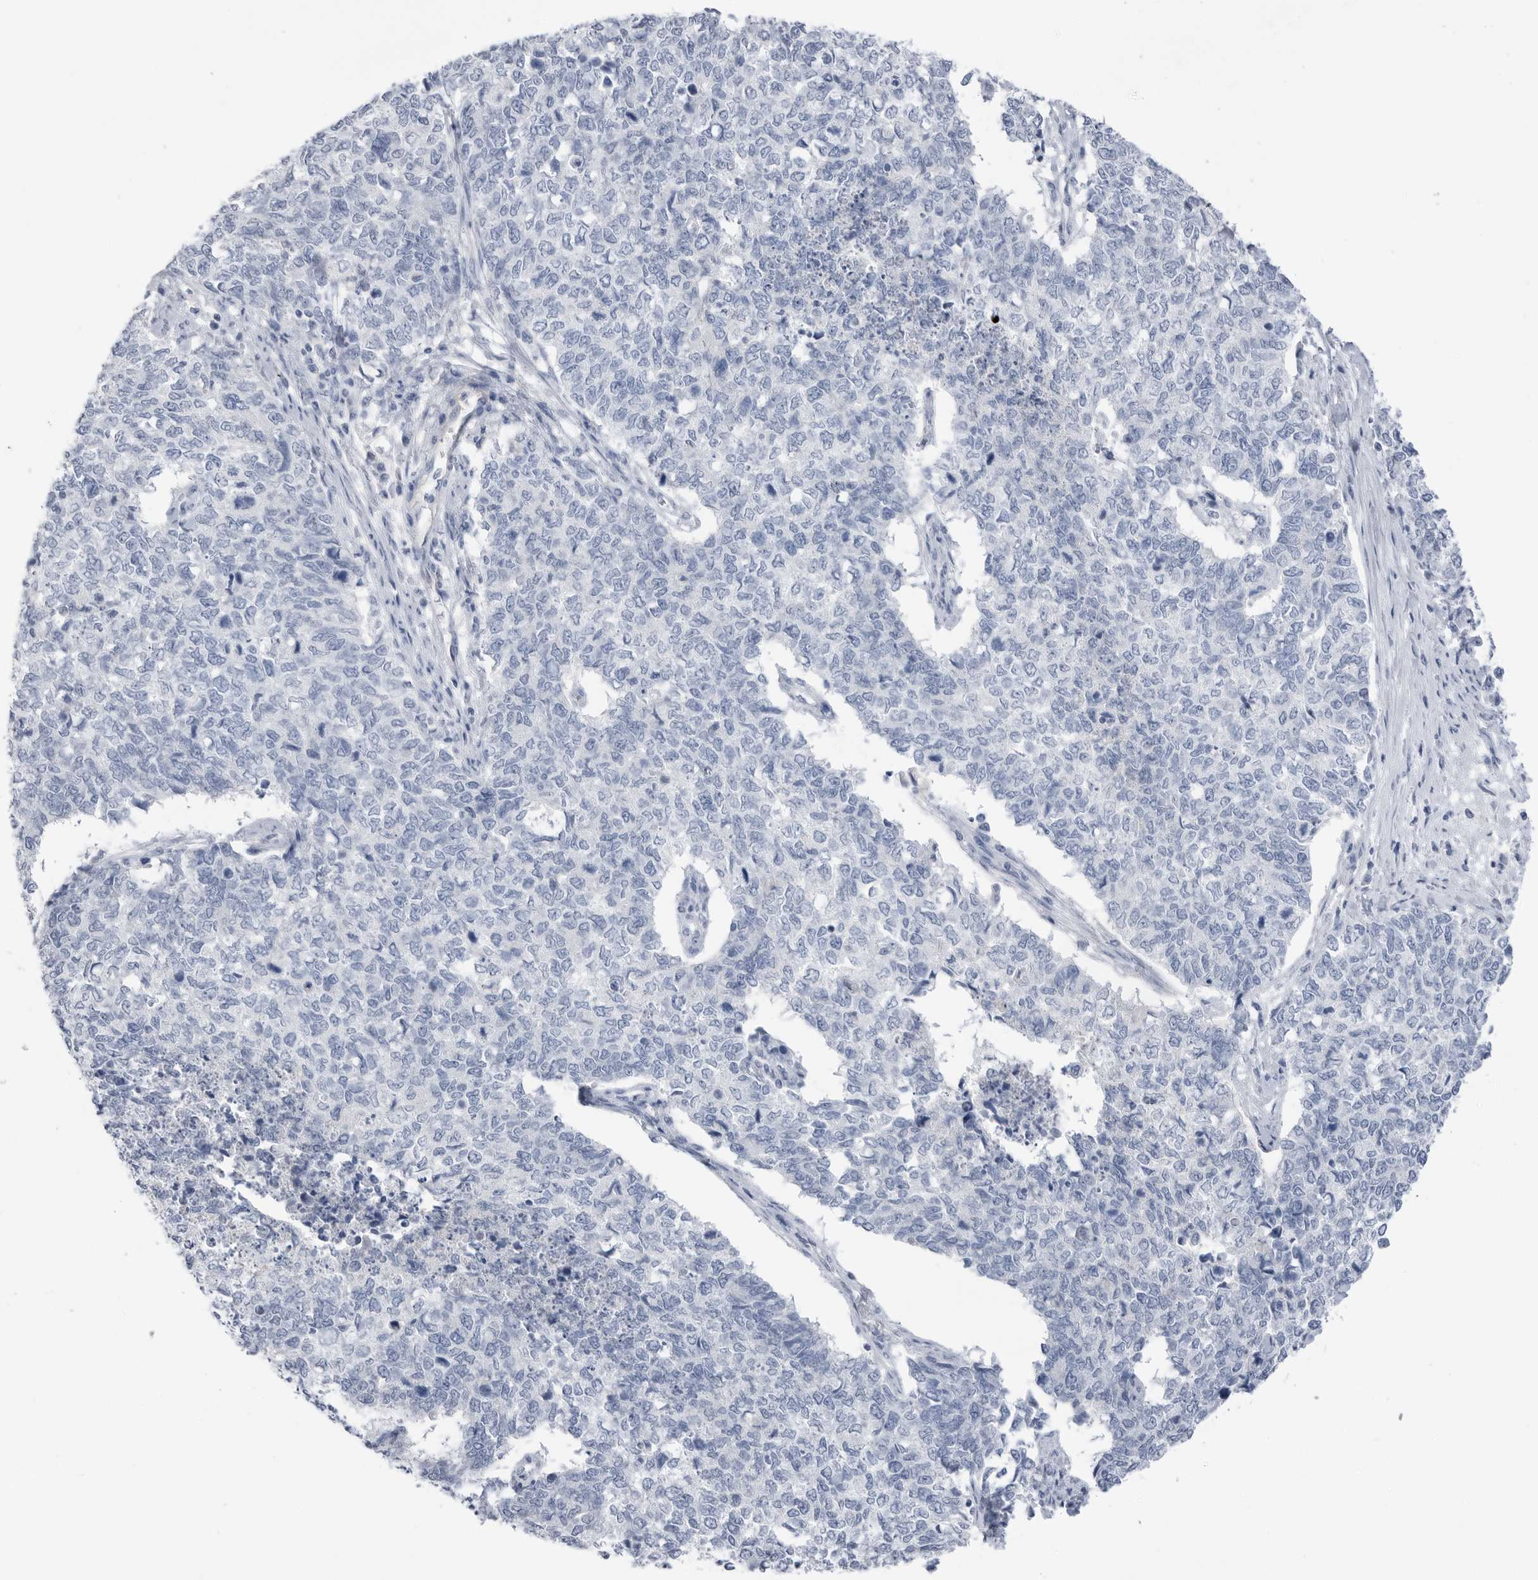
{"staining": {"intensity": "negative", "quantity": "none", "location": "none"}, "tissue": "cervical cancer", "cell_type": "Tumor cells", "image_type": "cancer", "snomed": [{"axis": "morphology", "description": "Squamous cell carcinoma, NOS"}, {"axis": "topography", "description": "Cervix"}], "caption": "Tumor cells show no significant protein staining in cervical cancer. Brightfield microscopy of IHC stained with DAB (3,3'-diaminobenzidine) (brown) and hematoxylin (blue), captured at high magnification.", "gene": "ABHD12", "patient": {"sex": "female", "age": 63}}